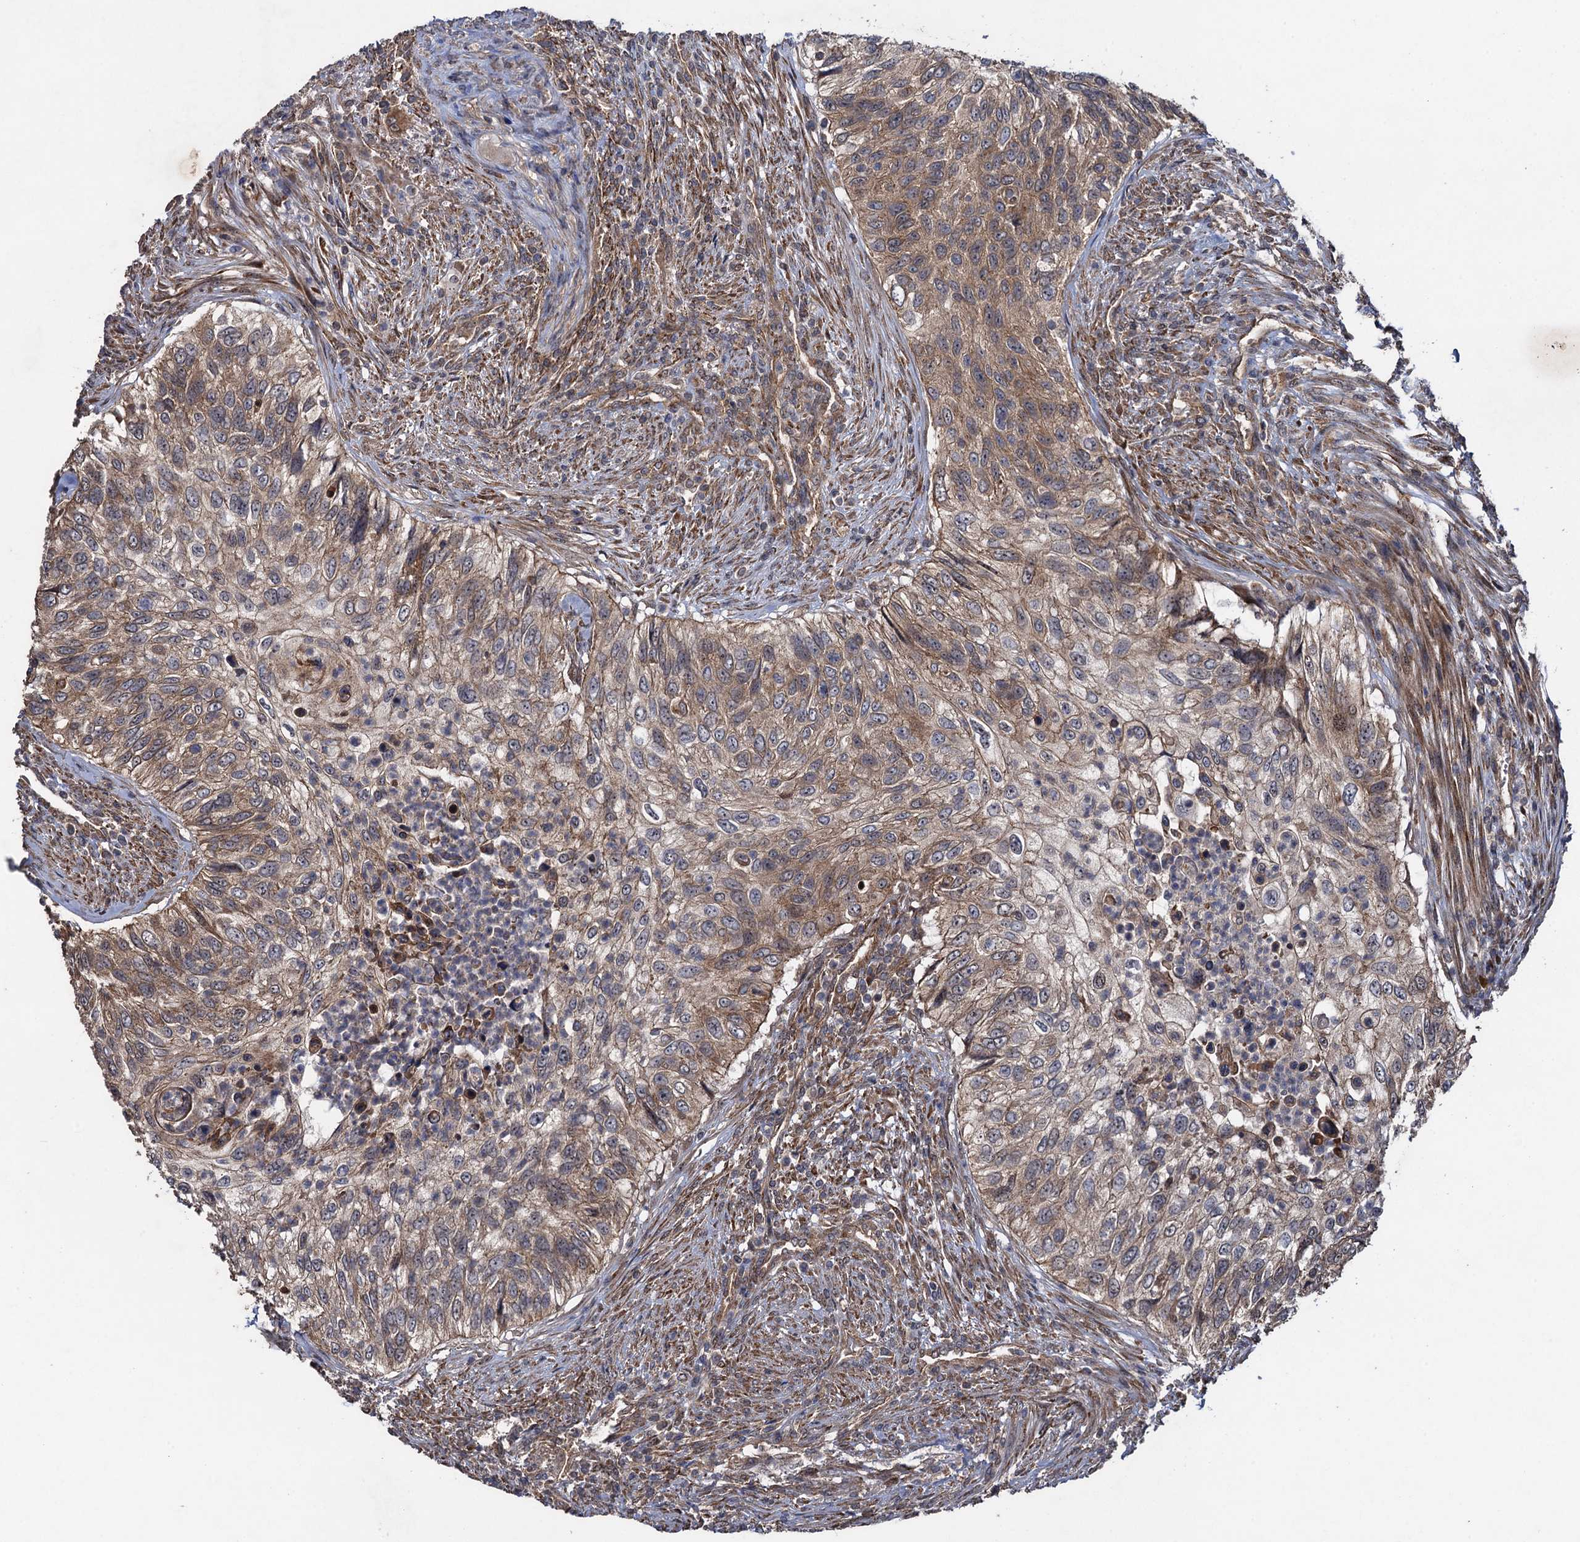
{"staining": {"intensity": "weak", "quantity": ">75%", "location": "cytoplasmic/membranous"}, "tissue": "urothelial cancer", "cell_type": "Tumor cells", "image_type": "cancer", "snomed": [{"axis": "morphology", "description": "Urothelial carcinoma, High grade"}, {"axis": "topography", "description": "Urinary bladder"}], "caption": "Immunohistochemistry (DAB (3,3'-diaminobenzidine)) staining of high-grade urothelial carcinoma shows weak cytoplasmic/membranous protein positivity in about >75% of tumor cells.", "gene": "HAUS1", "patient": {"sex": "female", "age": 60}}